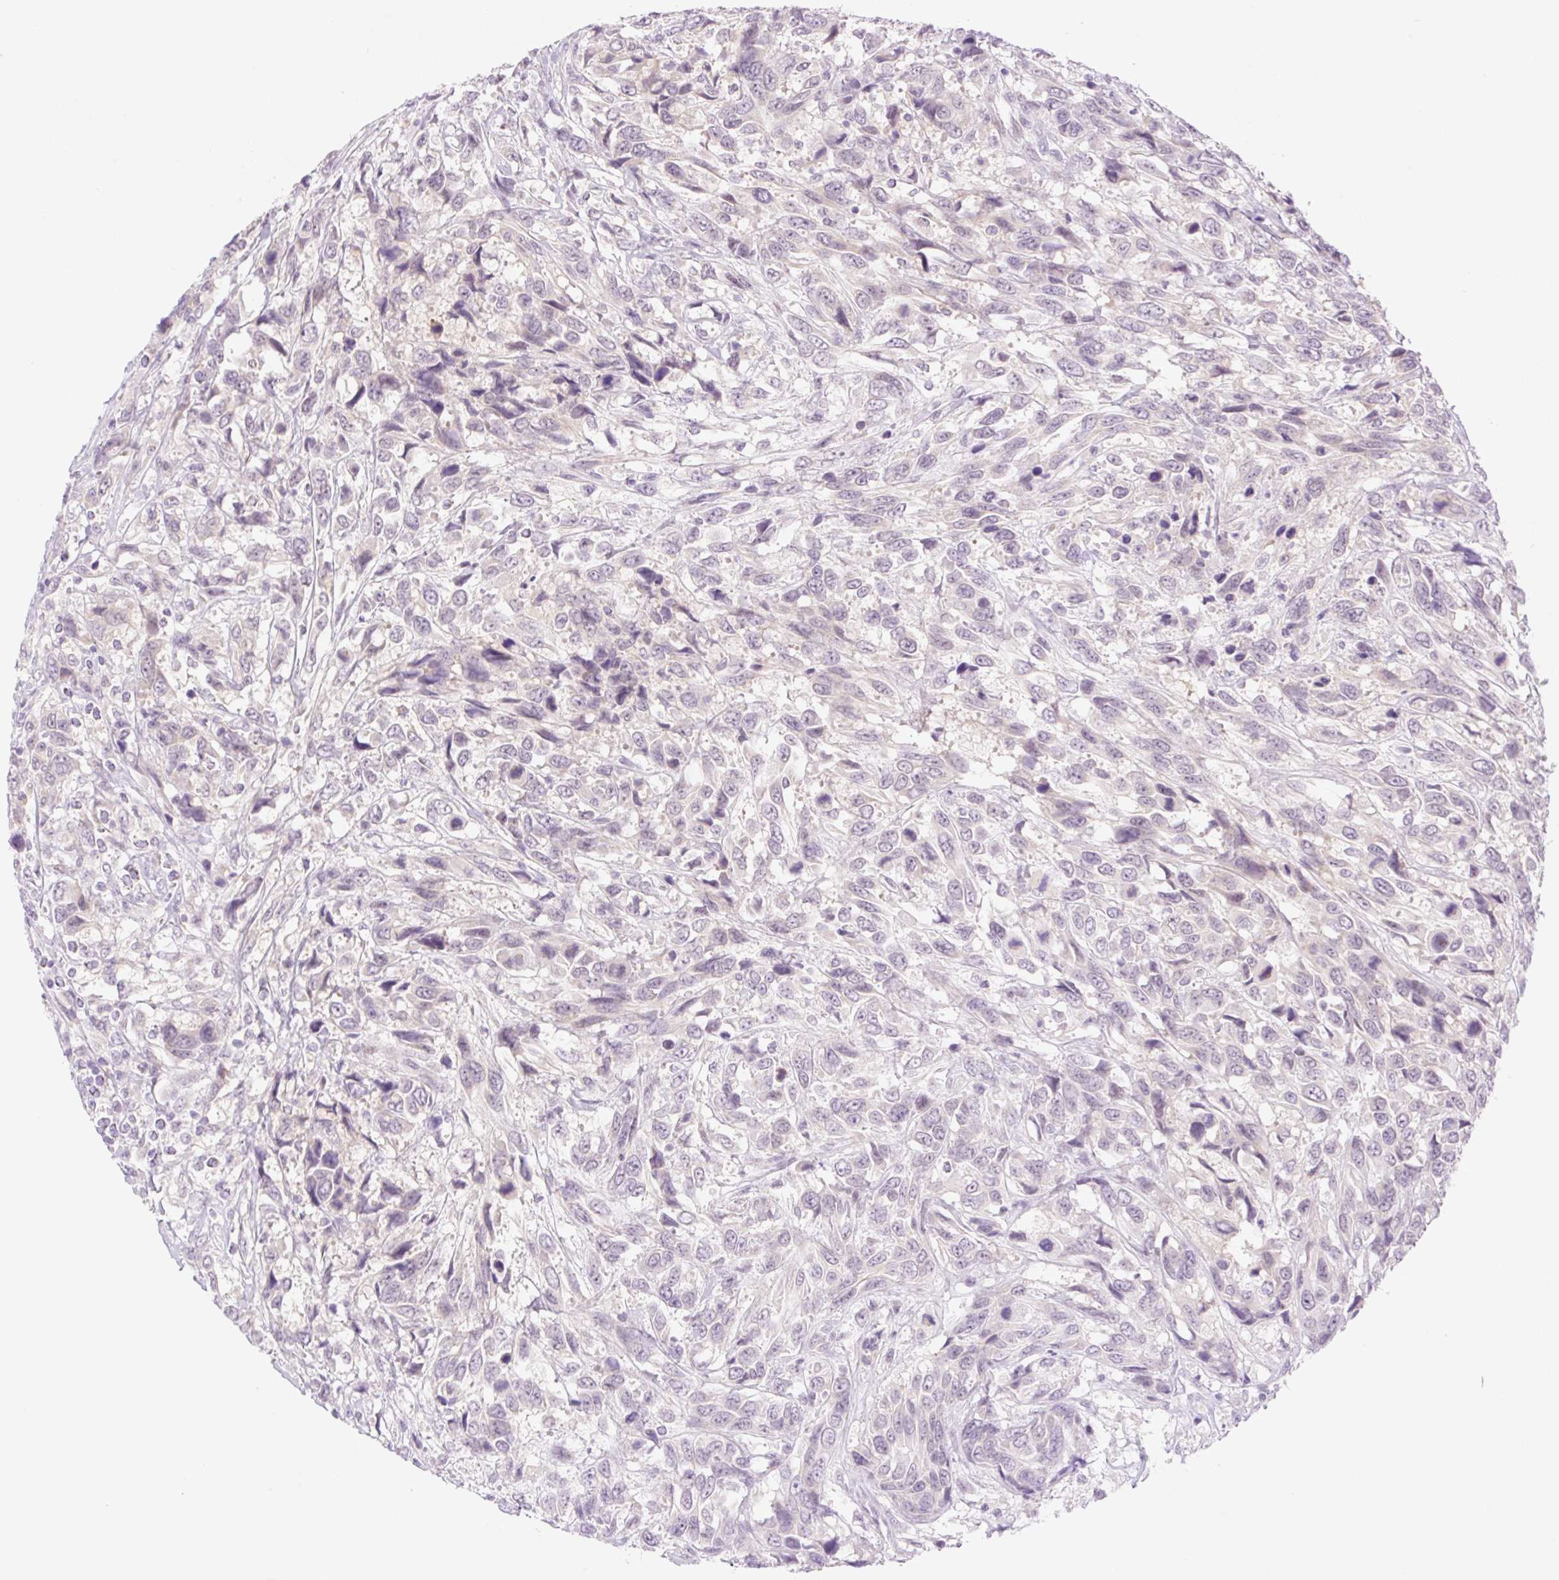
{"staining": {"intensity": "negative", "quantity": "none", "location": "none"}, "tissue": "urothelial cancer", "cell_type": "Tumor cells", "image_type": "cancer", "snomed": [{"axis": "morphology", "description": "Urothelial carcinoma, High grade"}, {"axis": "topography", "description": "Urinary bladder"}], "caption": "Tumor cells are negative for protein expression in human urothelial cancer.", "gene": "SPRYD4", "patient": {"sex": "female", "age": 70}}